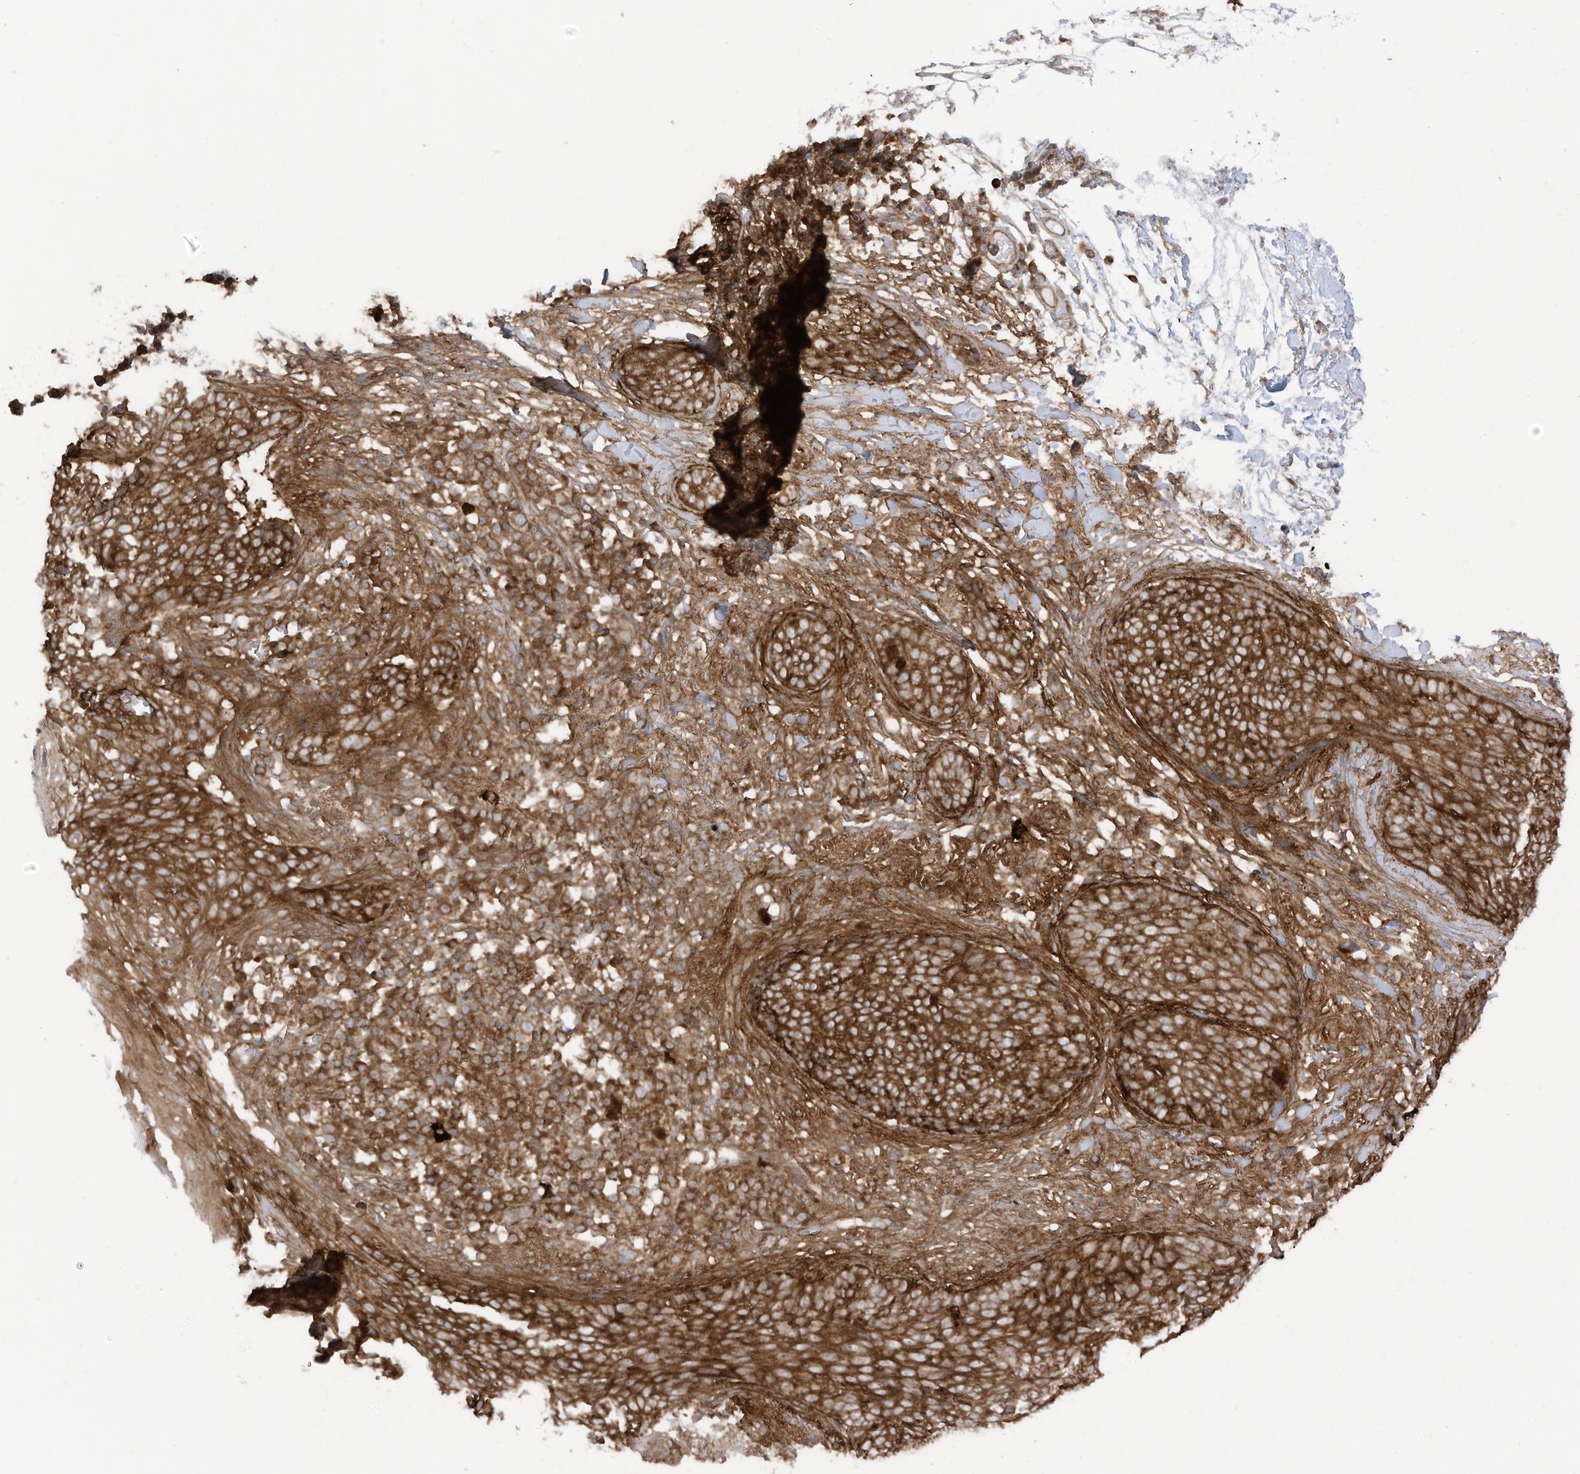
{"staining": {"intensity": "strong", "quantity": ">75%", "location": "cytoplasmic/membranous"}, "tissue": "skin cancer", "cell_type": "Tumor cells", "image_type": "cancer", "snomed": [{"axis": "morphology", "description": "Basal cell carcinoma"}, {"axis": "topography", "description": "Skin"}], "caption": "Immunohistochemistry (DAB (3,3'-diaminobenzidine)) staining of human basal cell carcinoma (skin) shows strong cytoplasmic/membranous protein expression in approximately >75% of tumor cells.", "gene": "REPS1", "patient": {"sex": "male", "age": 85}}